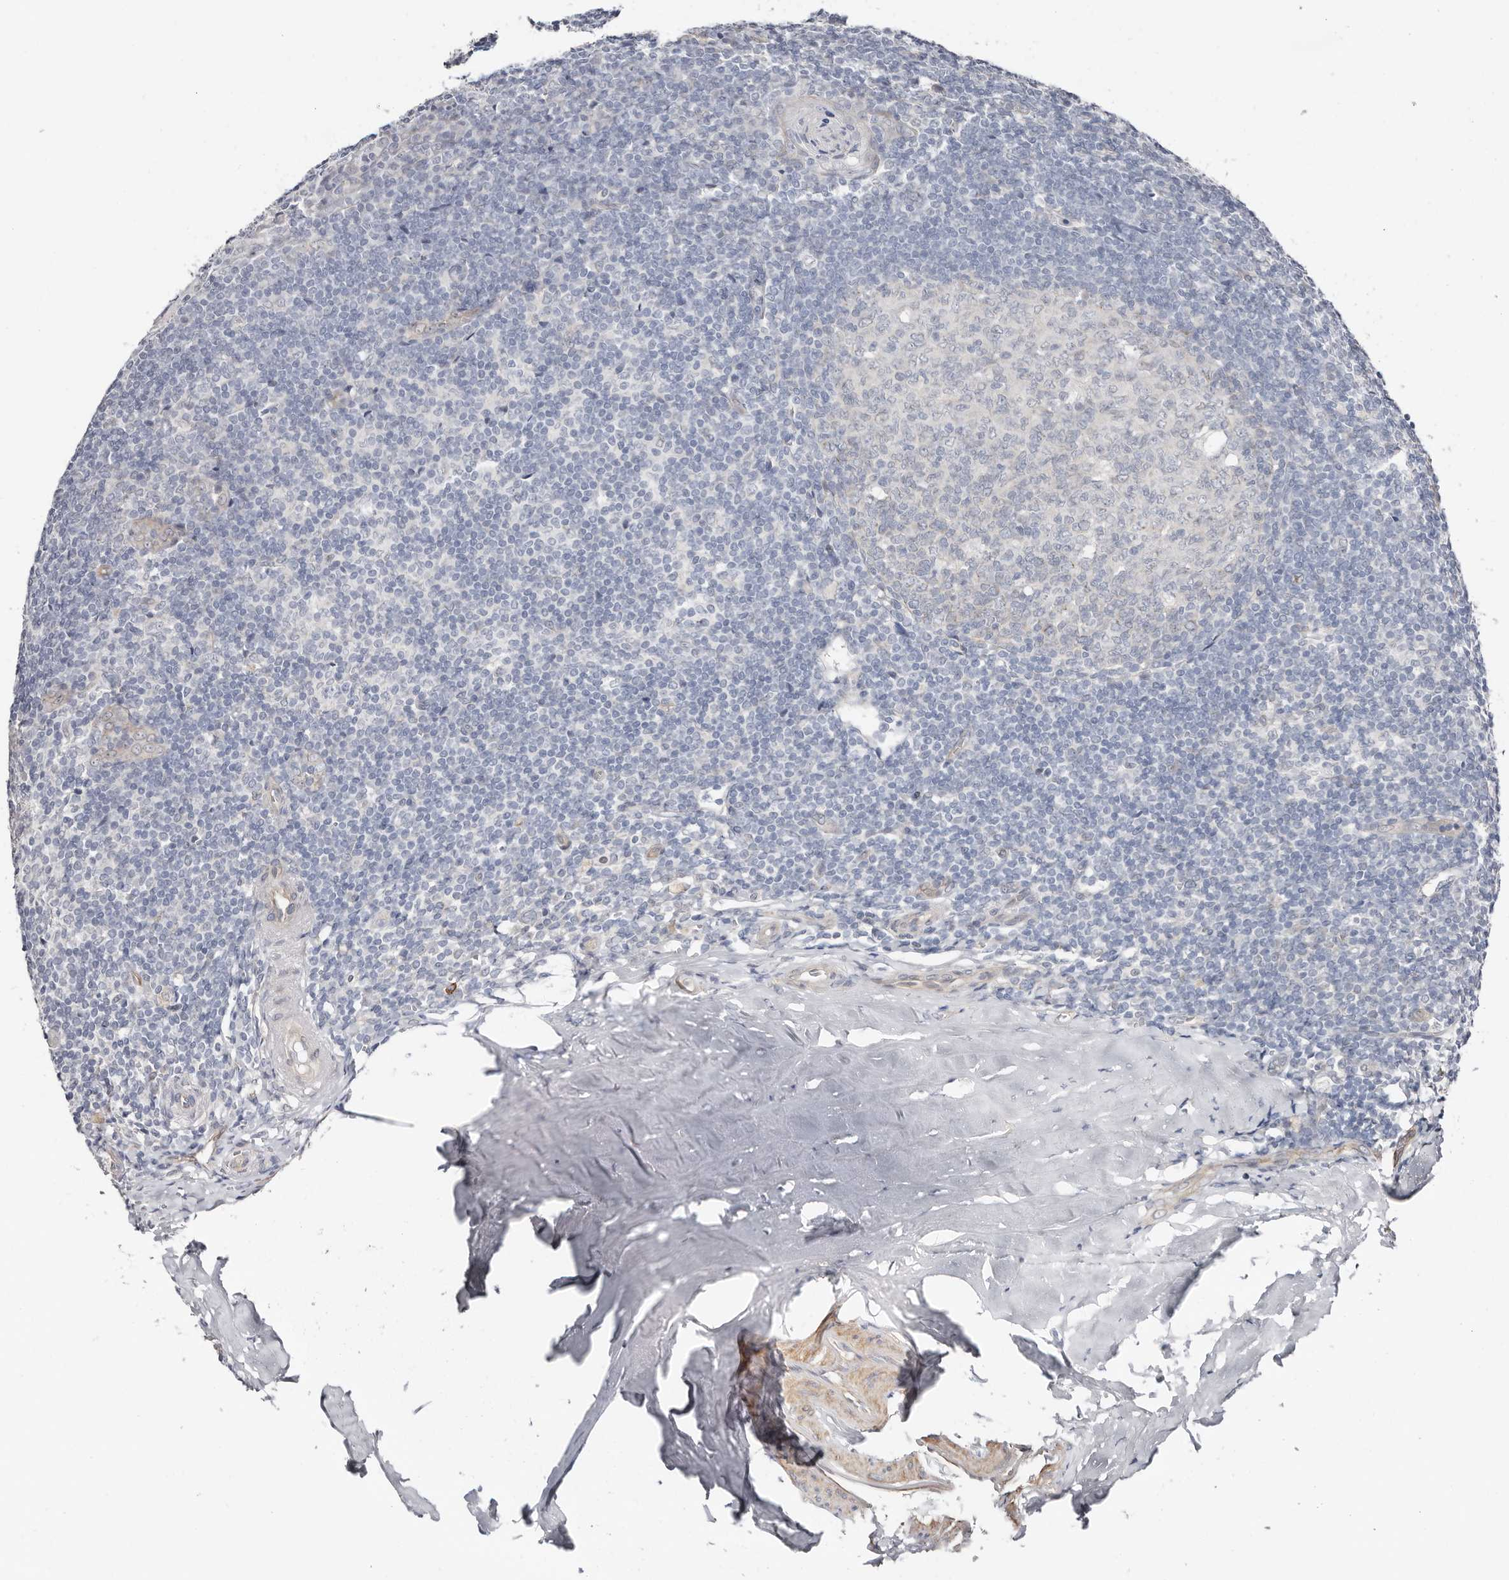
{"staining": {"intensity": "negative", "quantity": "none", "location": "none"}, "tissue": "tonsil", "cell_type": "Germinal center cells", "image_type": "normal", "snomed": [{"axis": "morphology", "description": "Normal tissue, NOS"}, {"axis": "topography", "description": "Tonsil"}], "caption": "Germinal center cells show no significant protein positivity in unremarkable tonsil.", "gene": "ASRGL1", "patient": {"sex": "male", "age": 37}}